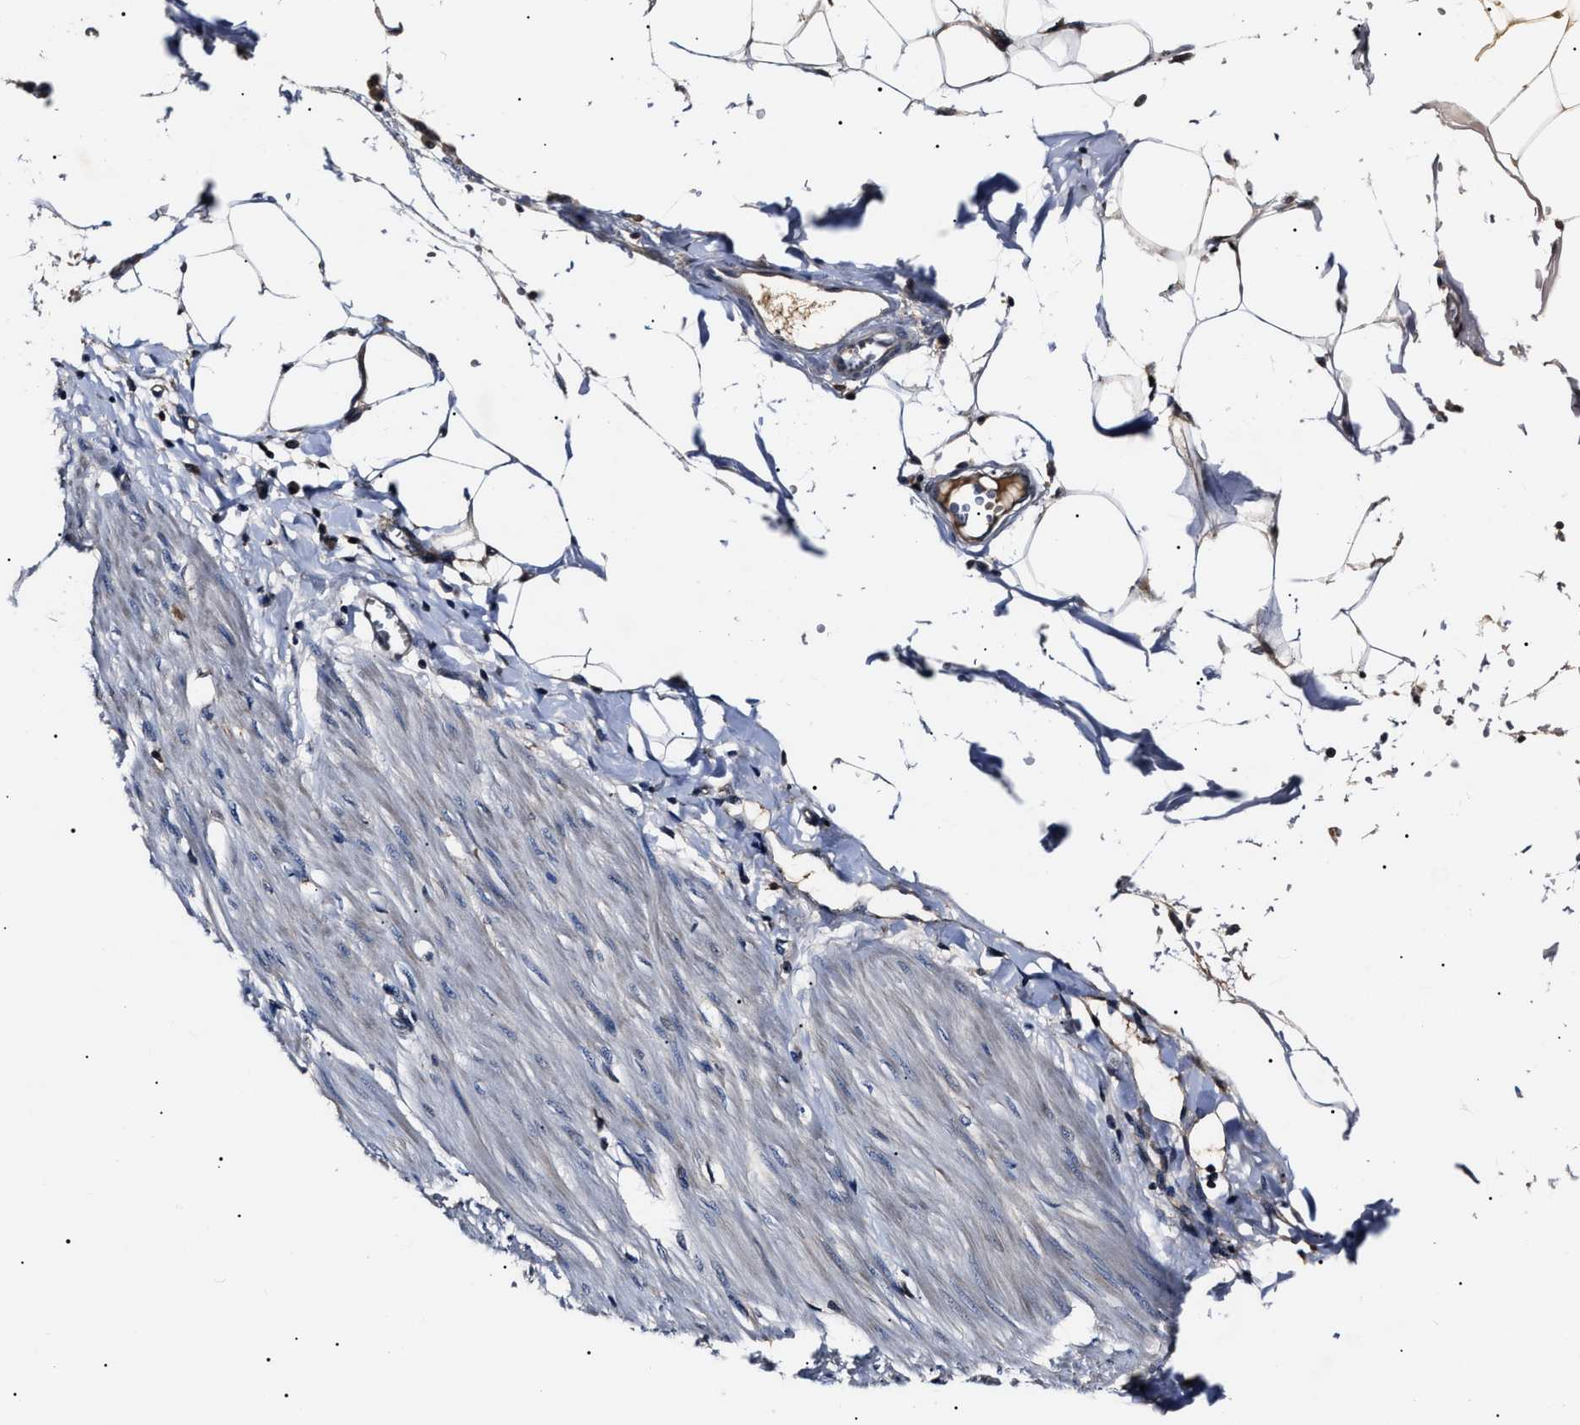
{"staining": {"intensity": "moderate", "quantity": ">75%", "location": "cytoplasmic/membranous"}, "tissue": "adipose tissue", "cell_type": "Adipocytes", "image_type": "normal", "snomed": [{"axis": "morphology", "description": "Normal tissue, NOS"}, {"axis": "morphology", "description": "Adenocarcinoma, NOS"}, {"axis": "topography", "description": "Colon"}, {"axis": "topography", "description": "Peripheral nerve tissue"}], "caption": "Protein staining reveals moderate cytoplasmic/membranous staining in approximately >75% of adipocytes in unremarkable adipose tissue. (DAB (3,3'-diaminobenzidine) = brown stain, brightfield microscopy at high magnification).", "gene": "IFT81", "patient": {"sex": "male", "age": 14}}